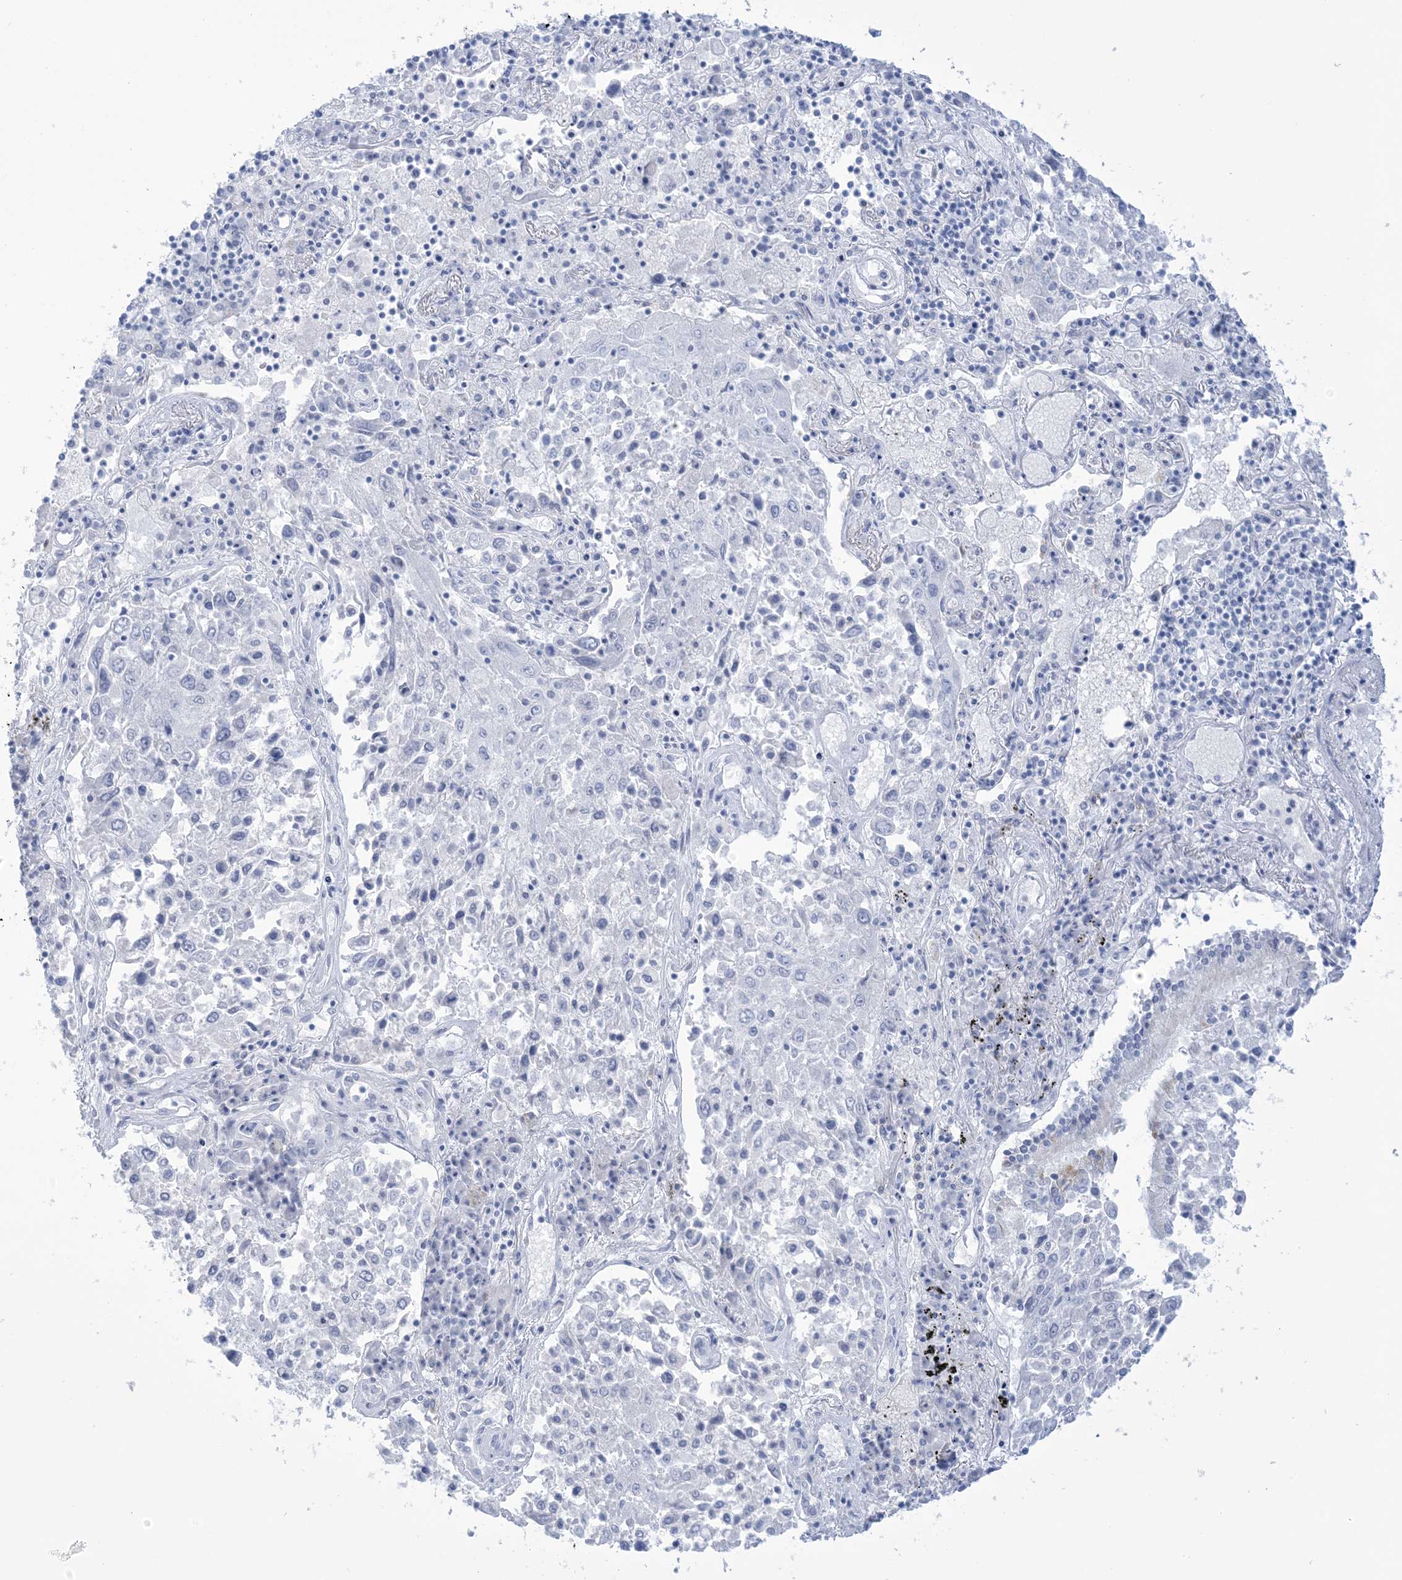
{"staining": {"intensity": "negative", "quantity": "none", "location": "none"}, "tissue": "lung cancer", "cell_type": "Tumor cells", "image_type": "cancer", "snomed": [{"axis": "morphology", "description": "Squamous cell carcinoma, NOS"}, {"axis": "topography", "description": "Lung"}], "caption": "The micrograph displays no significant positivity in tumor cells of lung cancer (squamous cell carcinoma).", "gene": "AGXT", "patient": {"sex": "male", "age": 65}}